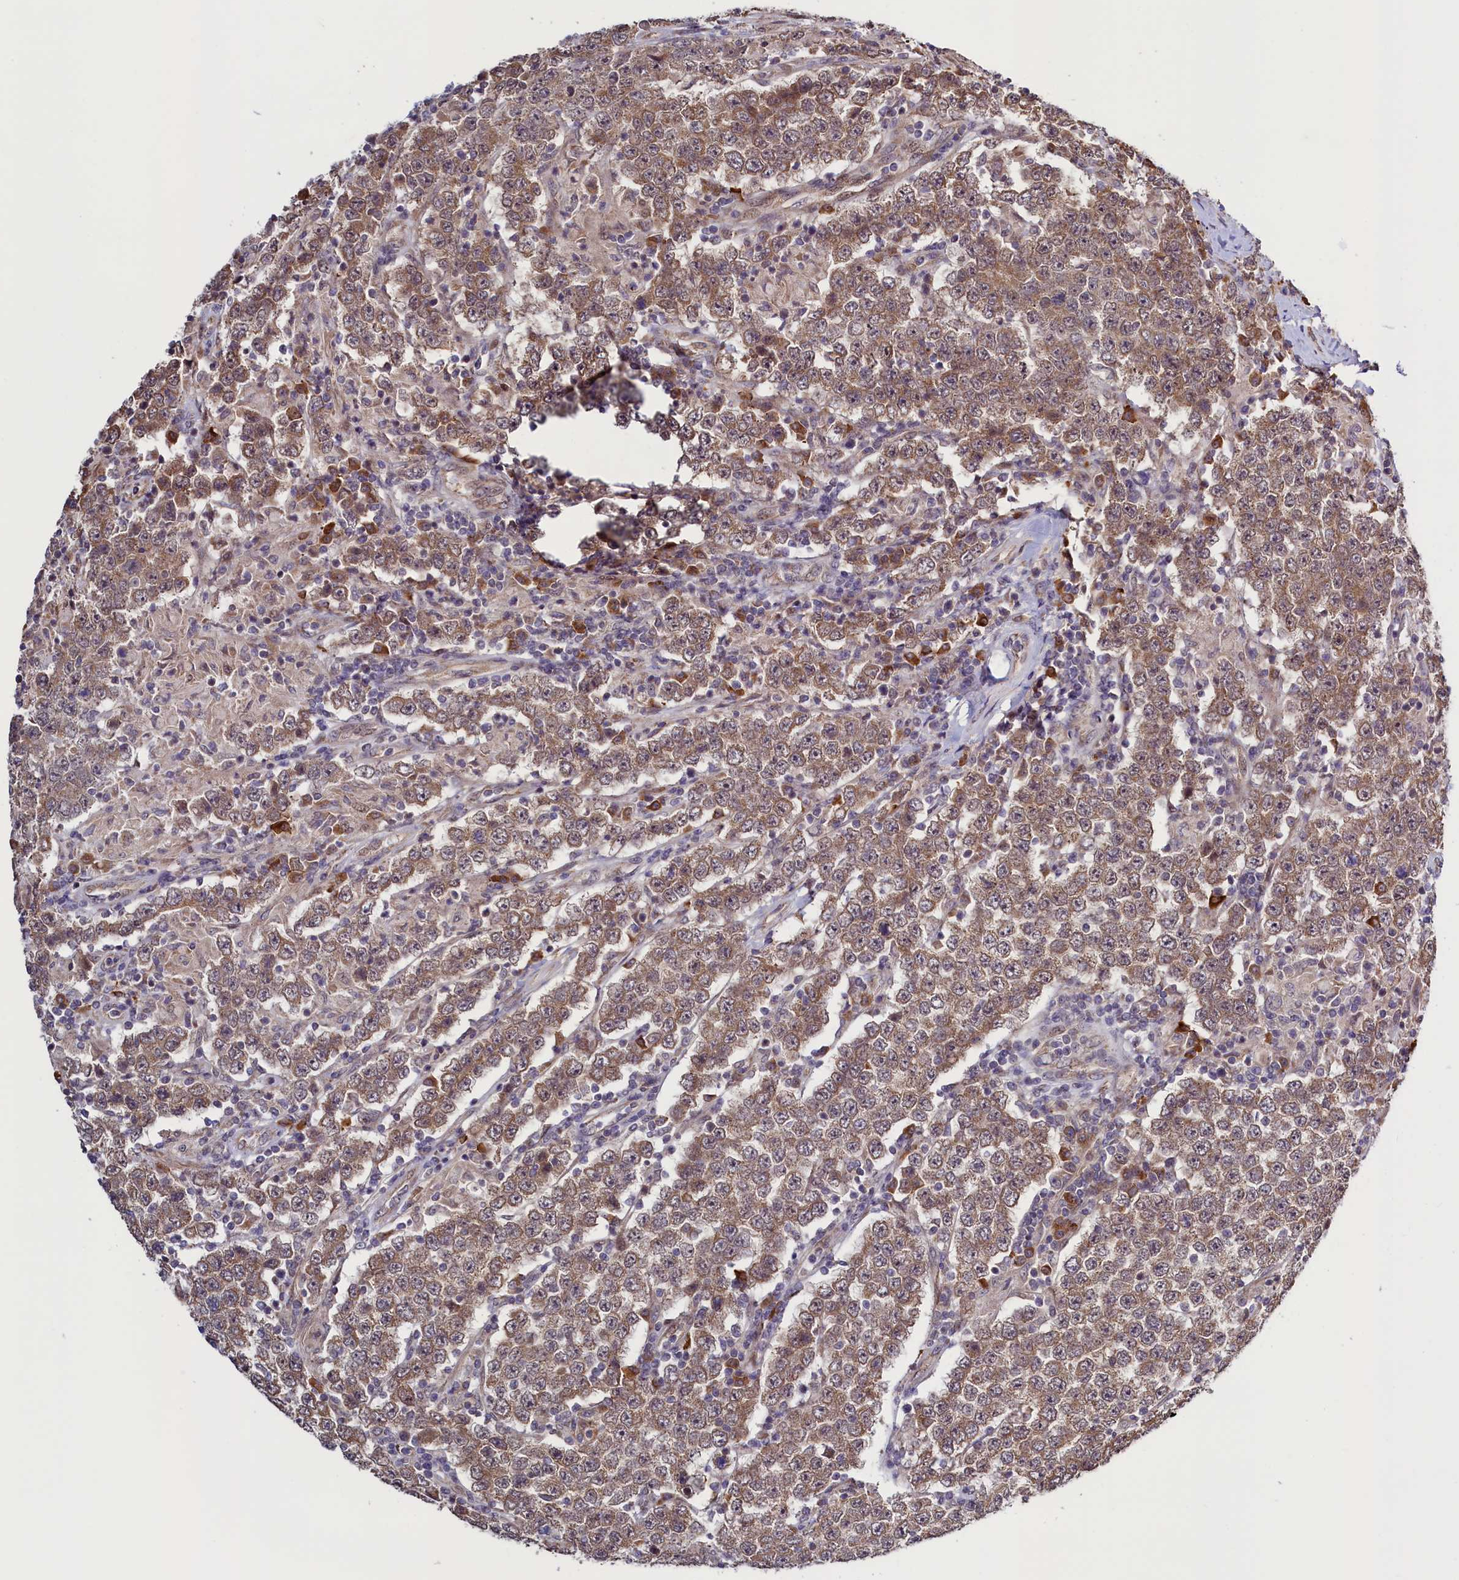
{"staining": {"intensity": "moderate", "quantity": ">75%", "location": "cytoplasmic/membranous"}, "tissue": "testis cancer", "cell_type": "Tumor cells", "image_type": "cancer", "snomed": [{"axis": "morphology", "description": "Normal tissue, NOS"}, {"axis": "morphology", "description": "Urothelial carcinoma, High grade"}, {"axis": "morphology", "description": "Seminoma, NOS"}, {"axis": "morphology", "description": "Carcinoma, Embryonal, NOS"}, {"axis": "topography", "description": "Urinary bladder"}, {"axis": "topography", "description": "Testis"}], "caption": "This image exhibits IHC staining of testis urothelial carcinoma (high-grade), with medium moderate cytoplasmic/membranous expression in approximately >75% of tumor cells.", "gene": "RBFA", "patient": {"sex": "male", "age": 41}}